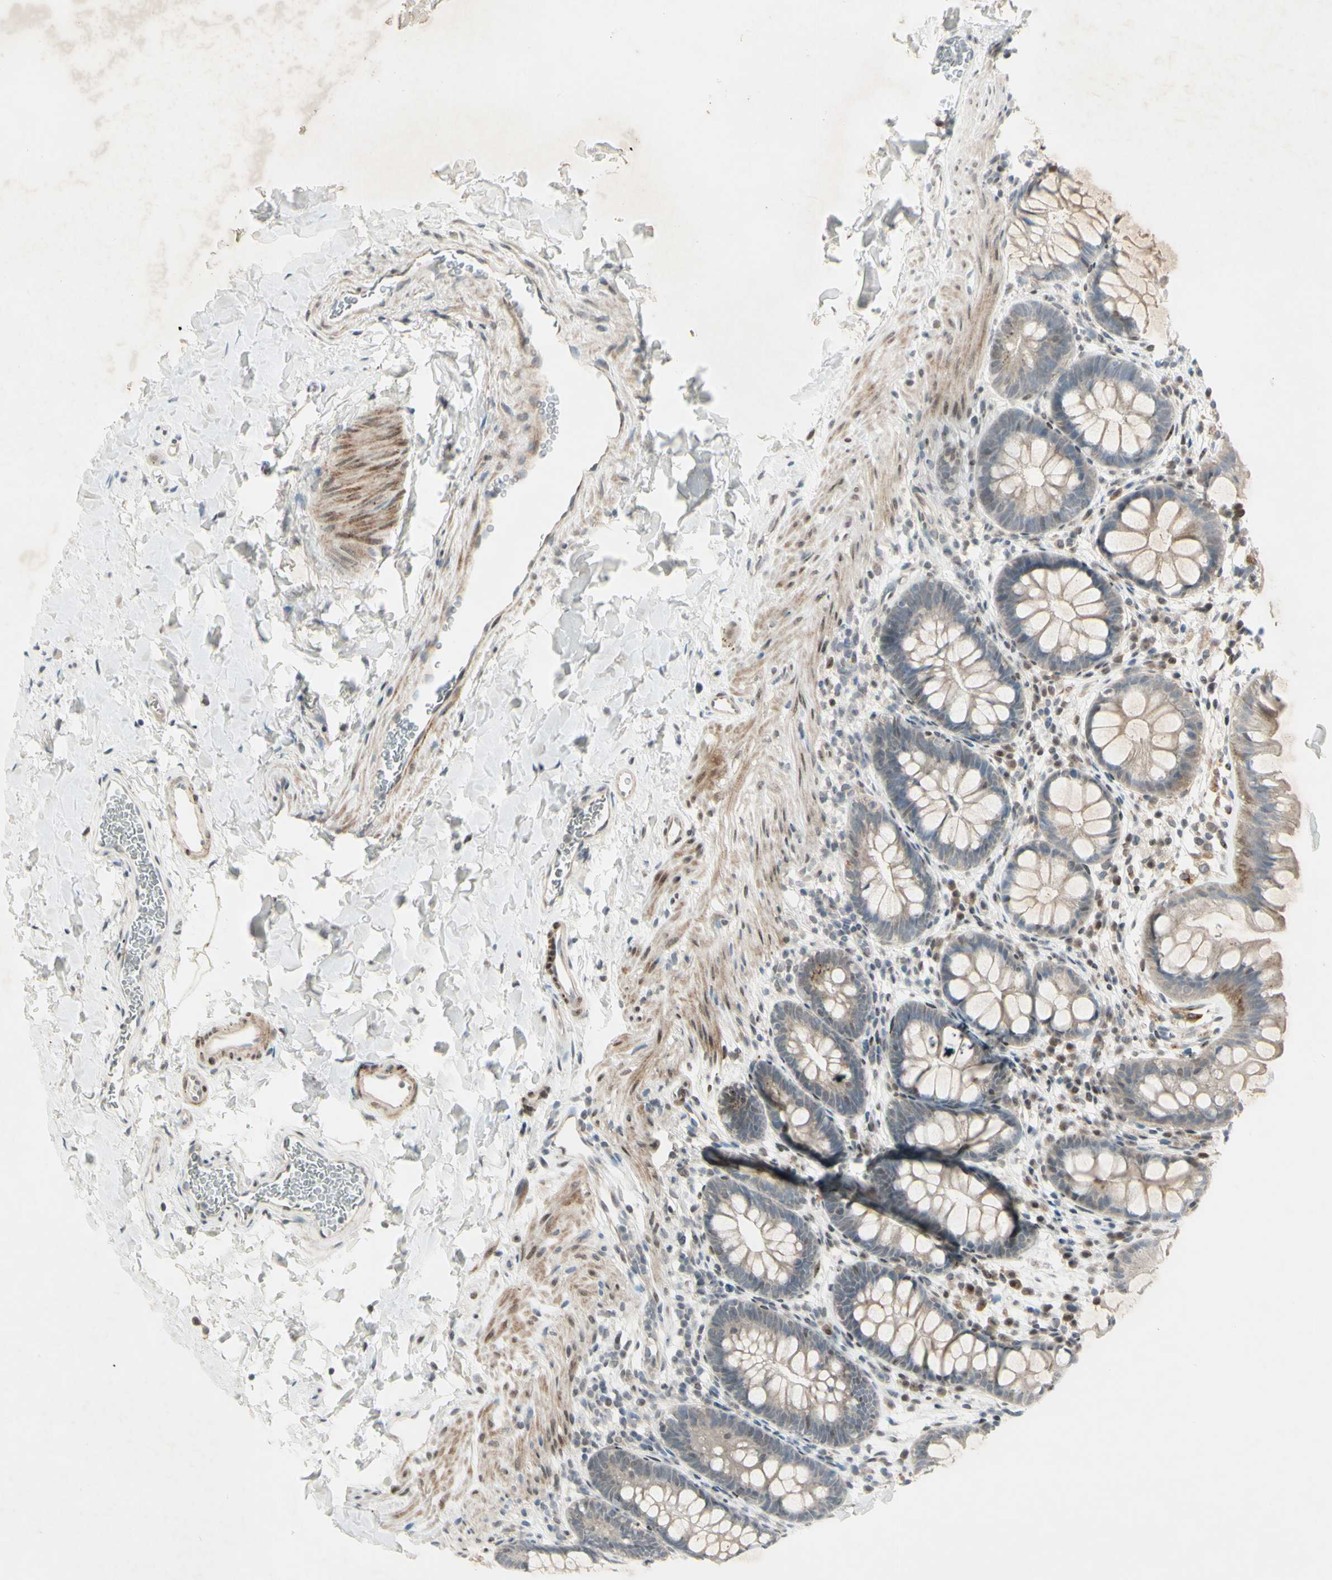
{"staining": {"intensity": "weak", "quantity": ">75%", "location": "cytoplasmic/membranous"}, "tissue": "rectum", "cell_type": "Glandular cells", "image_type": "normal", "snomed": [{"axis": "morphology", "description": "Normal tissue, NOS"}, {"axis": "topography", "description": "Rectum"}], "caption": "An image showing weak cytoplasmic/membranous staining in approximately >75% of glandular cells in benign rectum, as visualized by brown immunohistochemical staining.", "gene": "FGFR2", "patient": {"sex": "female", "age": 24}}